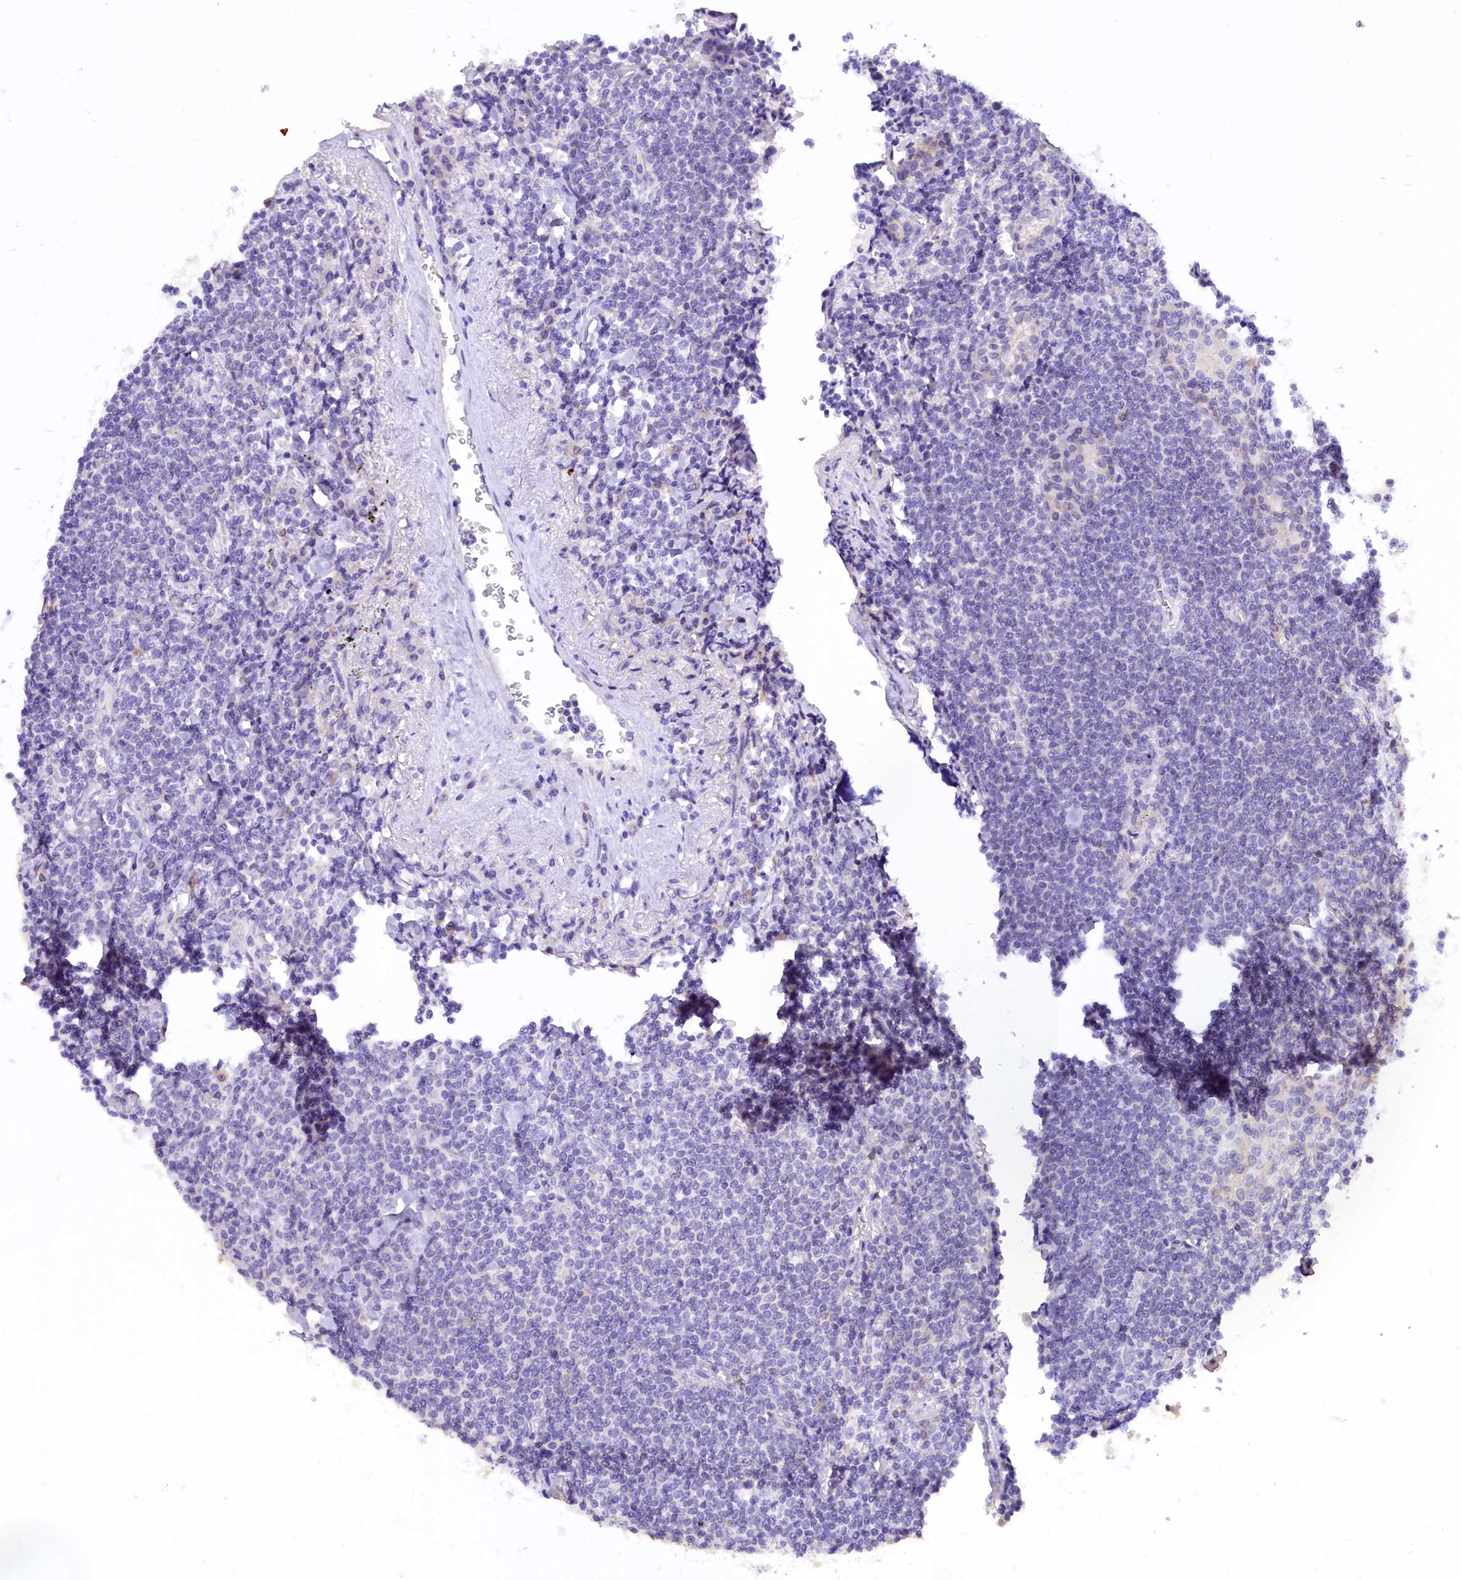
{"staining": {"intensity": "negative", "quantity": "none", "location": "none"}, "tissue": "lymphoma", "cell_type": "Tumor cells", "image_type": "cancer", "snomed": [{"axis": "morphology", "description": "Malignant lymphoma, non-Hodgkin's type, Low grade"}, {"axis": "topography", "description": "Lung"}], "caption": "Immunohistochemistry image of neoplastic tissue: malignant lymphoma, non-Hodgkin's type (low-grade) stained with DAB exhibits no significant protein staining in tumor cells.", "gene": "COL6A5", "patient": {"sex": "female", "age": 71}}